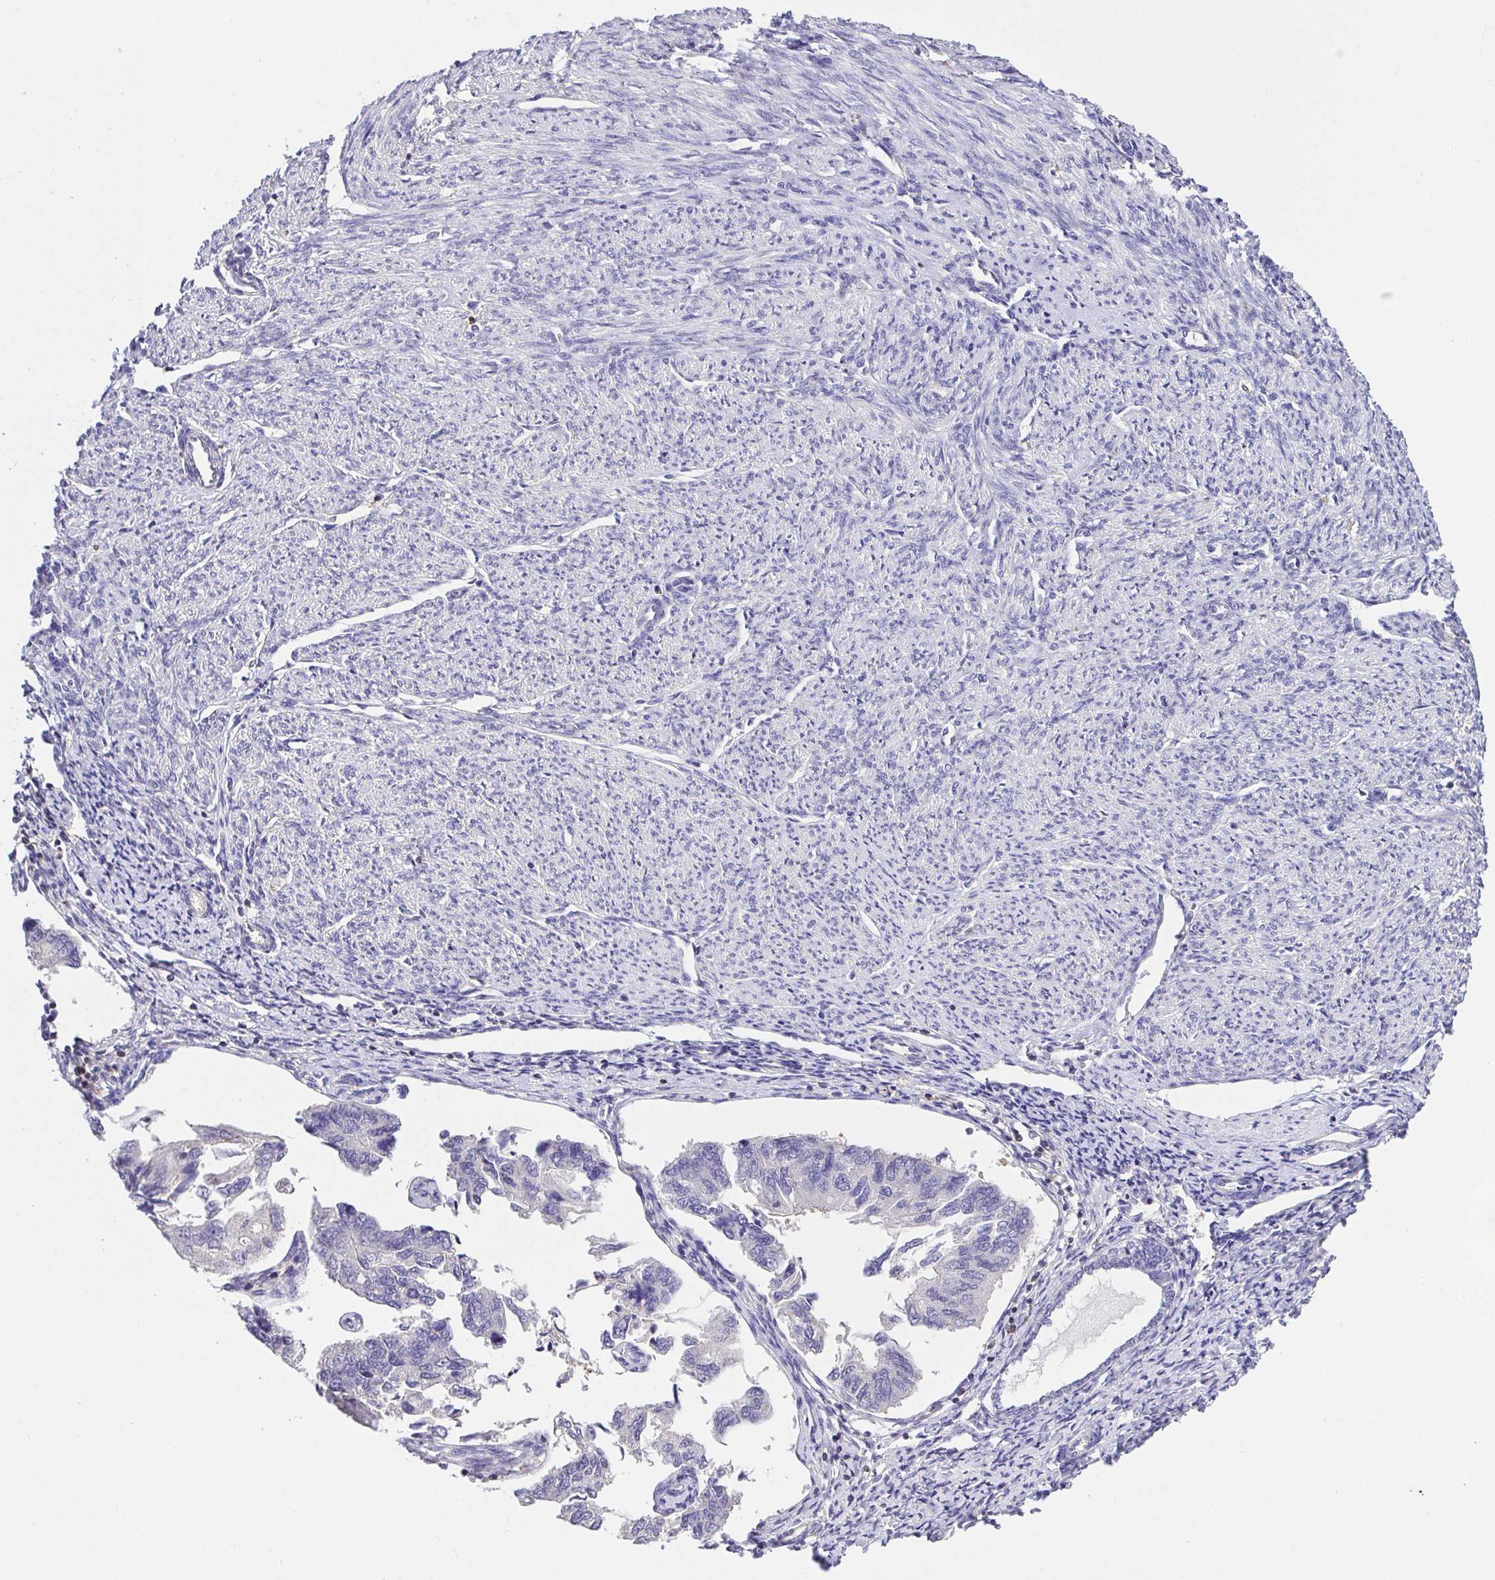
{"staining": {"intensity": "negative", "quantity": "none", "location": "none"}, "tissue": "endometrial cancer", "cell_type": "Tumor cells", "image_type": "cancer", "snomed": [{"axis": "morphology", "description": "Carcinoma, NOS"}, {"axis": "topography", "description": "Uterus"}], "caption": "Tumor cells show no significant protein positivity in endometrial cancer (carcinoma).", "gene": "SKAP1", "patient": {"sex": "female", "age": 76}}